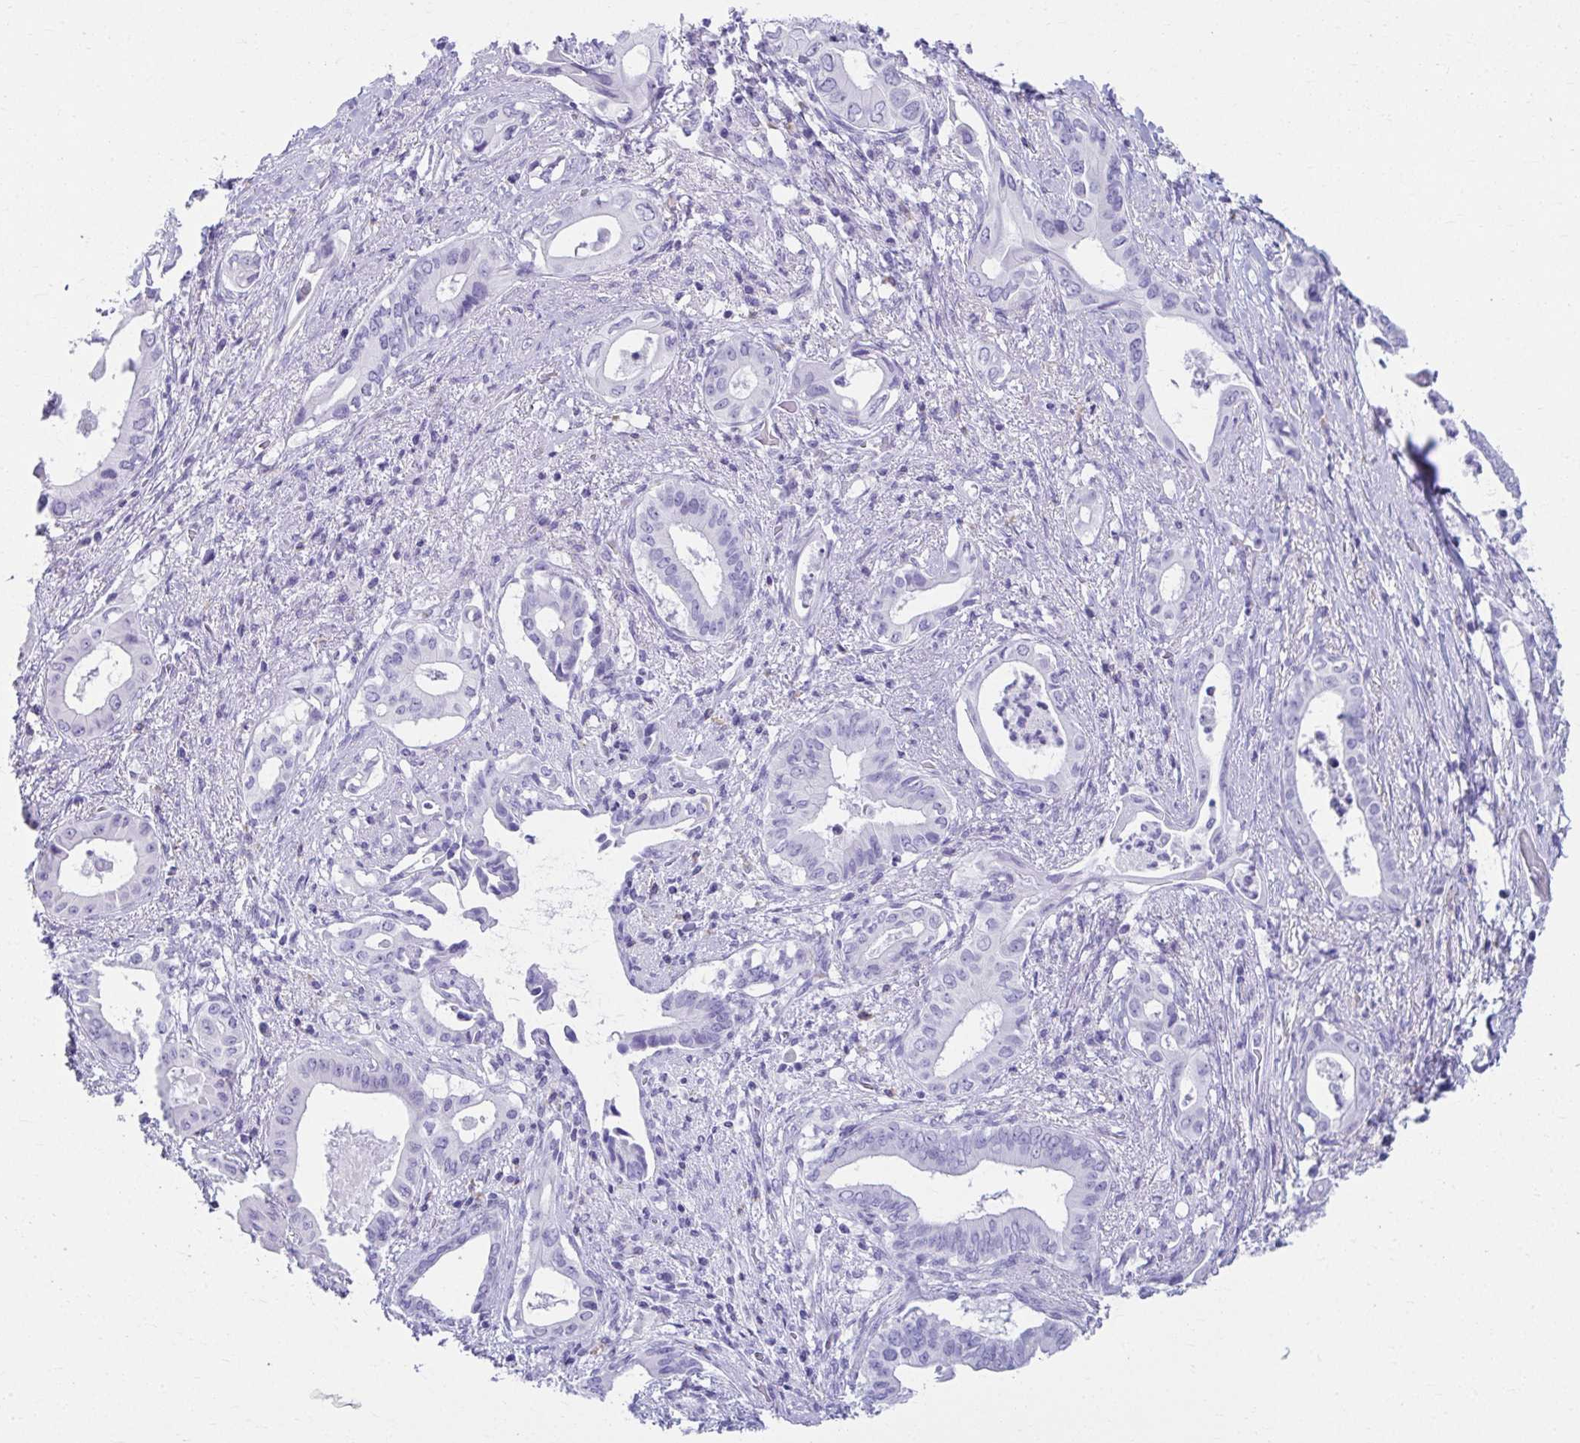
{"staining": {"intensity": "negative", "quantity": "none", "location": "none"}, "tissue": "pancreatic cancer", "cell_type": "Tumor cells", "image_type": "cancer", "snomed": [{"axis": "morphology", "description": "Adenocarcinoma, NOS"}, {"axis": "topography", "description": "Pancreas"}], "caption": "Immunohistochemical staining of pancreatic adenocarcinoma reveals no significant positivity in tumor cells. The staining was performed using DAB (3,3'-diaminobenzidine) to visualize the protein expression in brown, while the nuclei were stained in blue with hematoxylin (Magnification: 20x).", "gene": "ATP4B", "patient": {"sex": "female", "age": 77}}